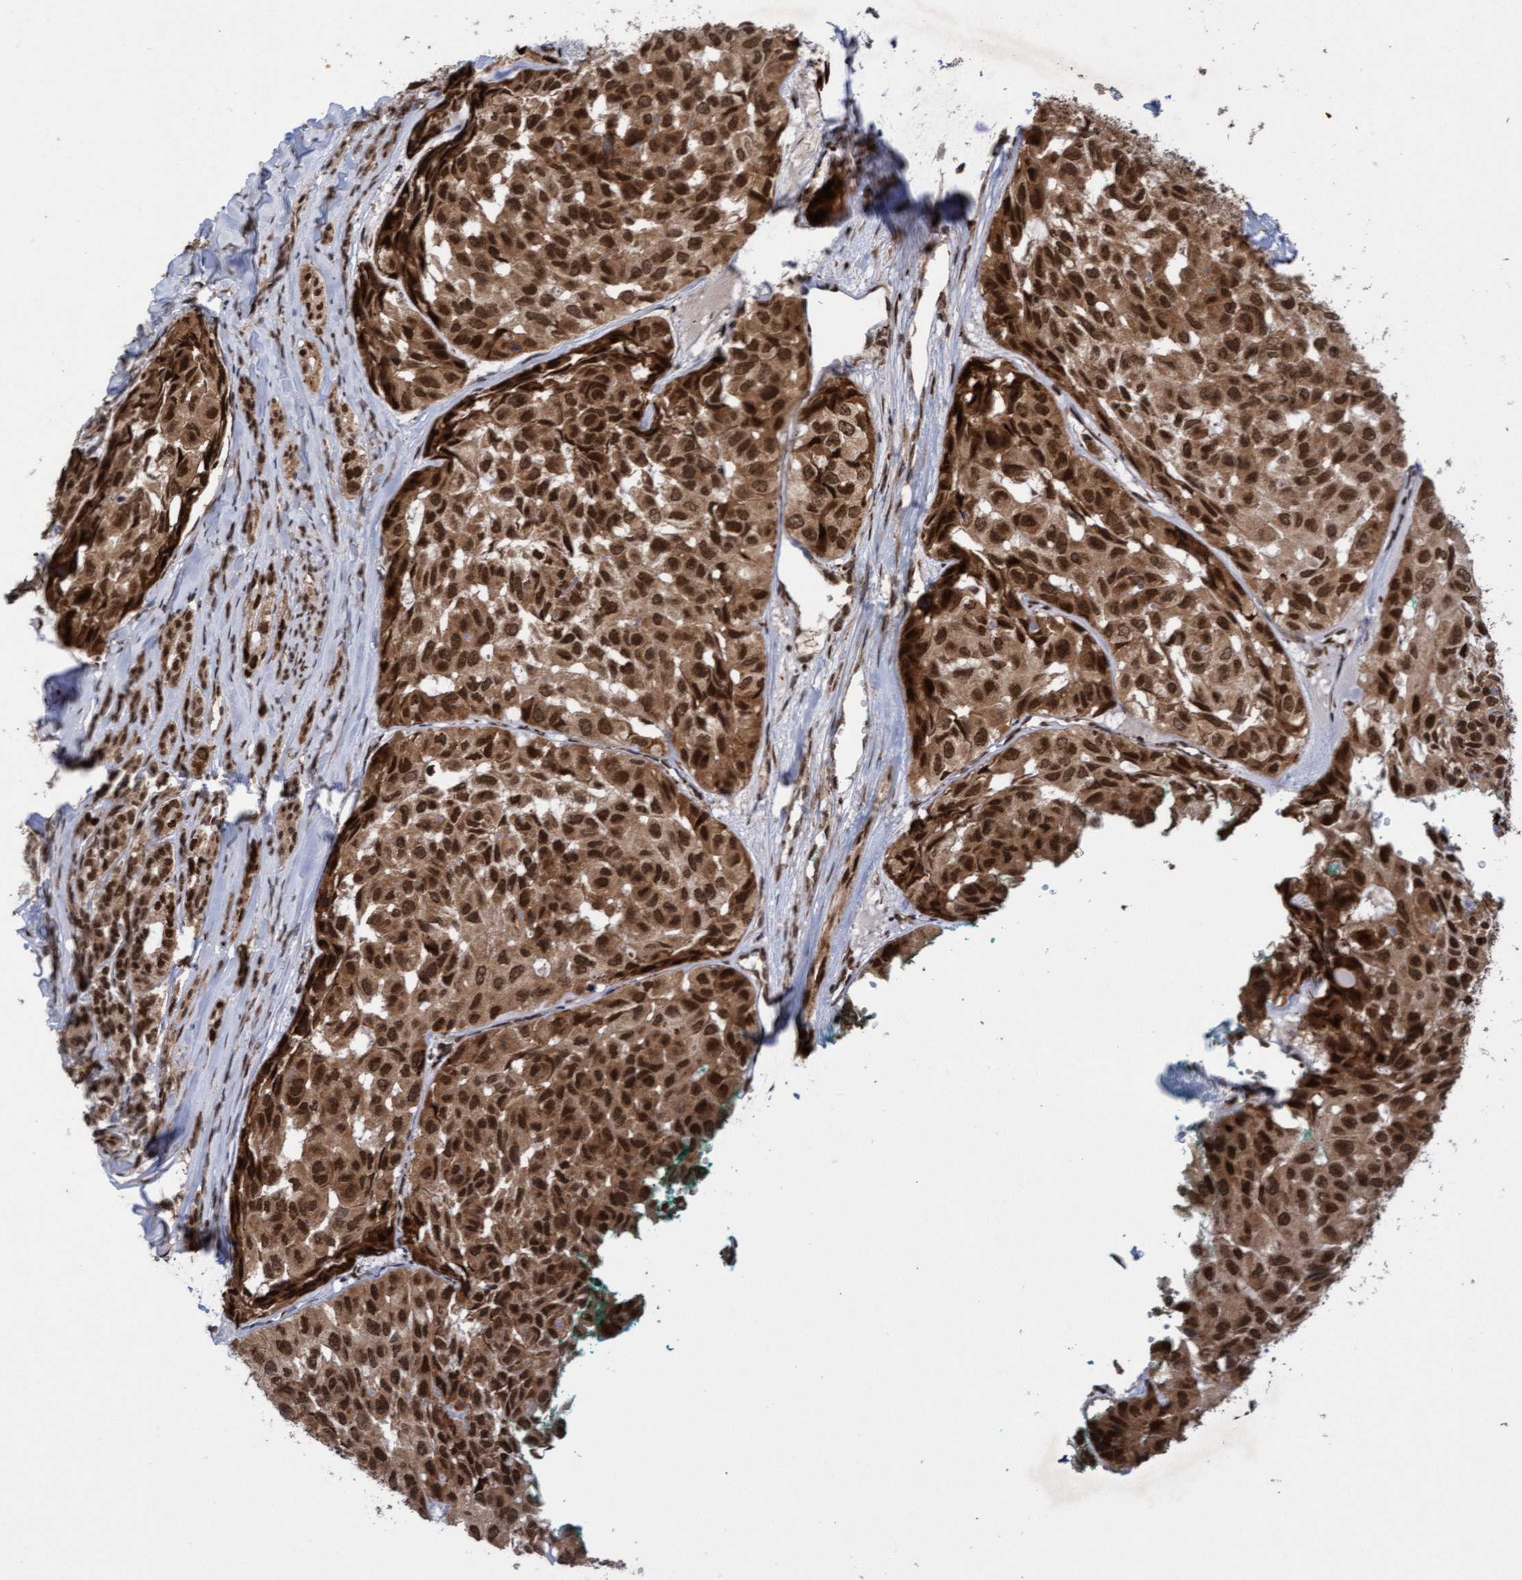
{"staining": {"intensity": "strong", "quantity": ">75%", "location": "cytoplasmic/membranous,nuclear"}, "tissue": "head and neck cancer", "cell_type": "Tumor cells", "image_type": "cancer", "snomed": [{"axis": "morphology", "description": "Adenocarcinoma, NOS"}, {"axis": "topography", "description": "Salivary gland, NOS"}, {"axis": "topography", "description": "Head-Neck"}], "caption": "This histopathology image reveals head and neck cancer stained with immunohistochemistry (IHC) to label a protein in brown. The cytoplasmic/membranous and nuclear of tumor cells show strong positivity for the protein. Nuclei are counter-stained blue.", "gene": "TANC2", "patient": {"sex": "female", "age": 76}}